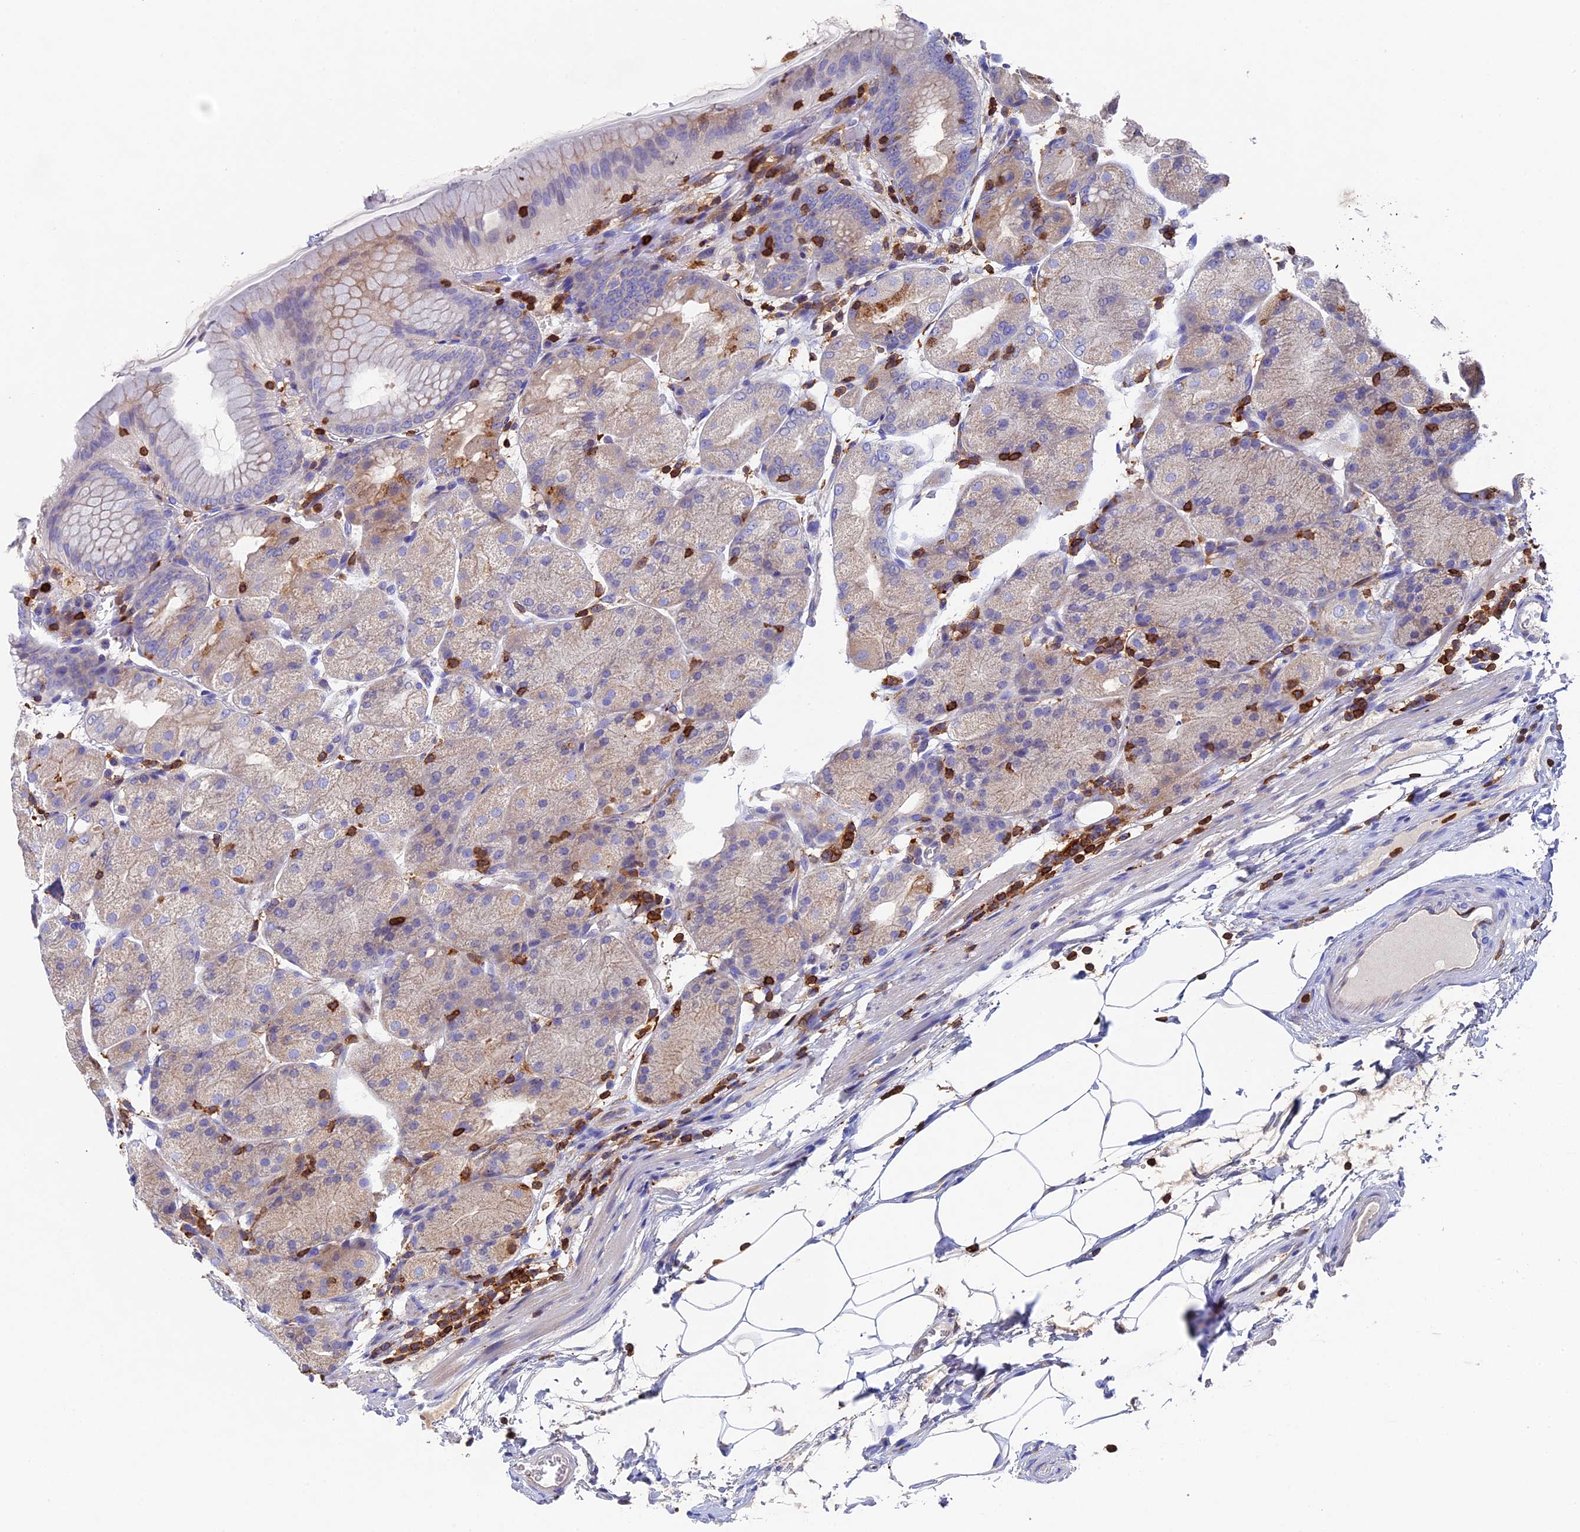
{"staining": {"intensity": "weak", "quantity": "25%-75%", "location": "cytoplasmic/membranous"}, "tissue": "stomach", "cell_type": "Glandular cells", "image_type": "normal", "snomed": [{"axis": "morphology", "description": "Normal tissue, NOS"}, {"axis": "topography", "description": "Stomach, upper"}, {"axis": "topography", "description": "Stomach, lower"}], "caption": "This photomicrograph demonstrates unremarkable stomach stained with immunohistochemistry to label a protein in brown. The cytoplasmic/membranous of glandular cells show weak positivity for the protein. Nuclei are counter-stained blue.", "gene": "ADAT1", "patient": {"sex": "male", "age": 62}}